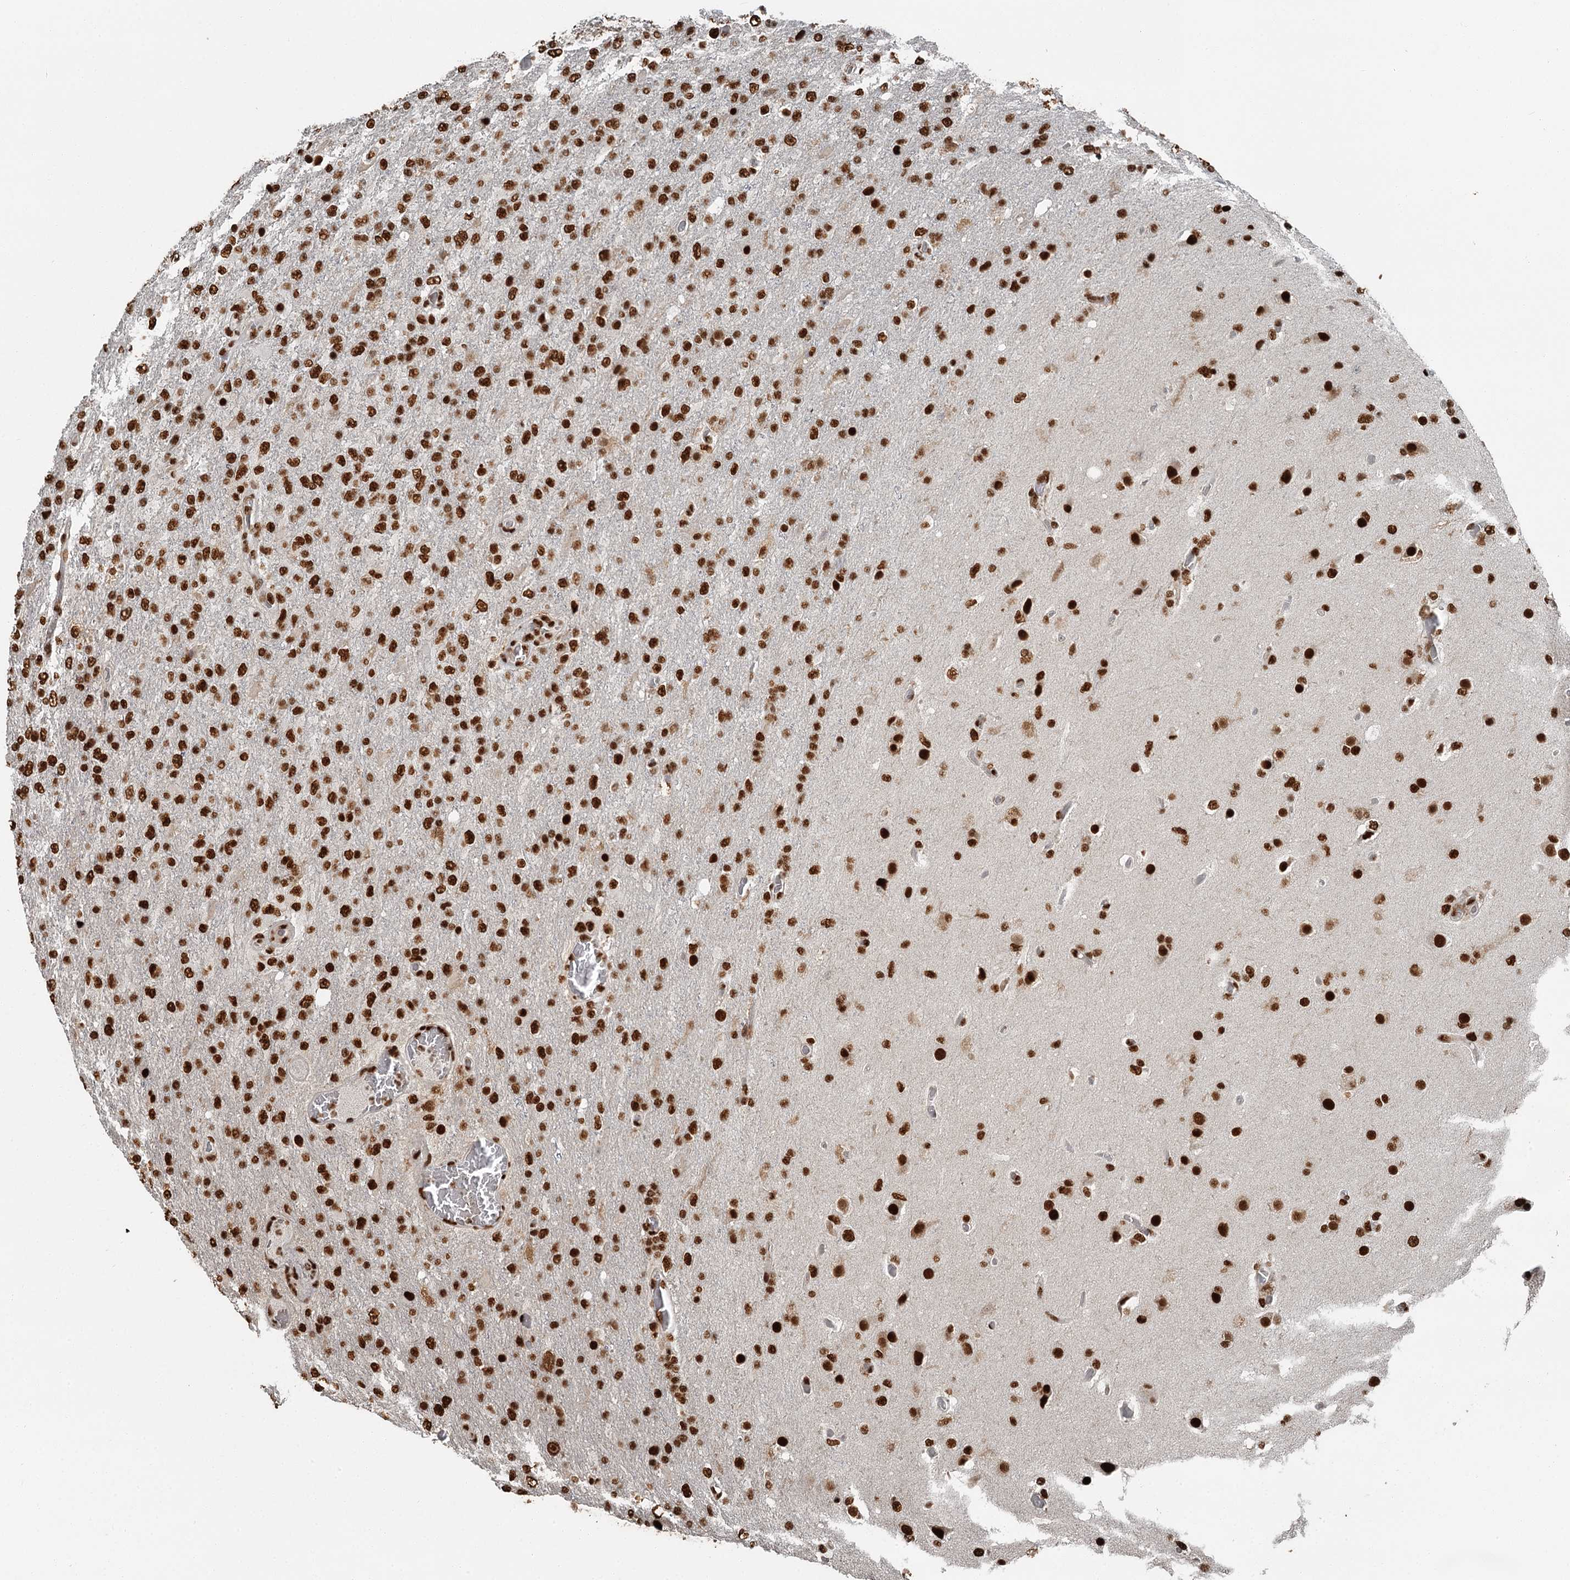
{"staining": {"intensity": "strong", "quantity": ">75%", "location": "nuclear"}, "tissue": "glioma", "cell_type": "Tumor cells", "image_type": "cancer", "snomed": [{"axis": "morphology", "description": "Glioma, malignant, High grade"}, {"axis": "topography", "description": "Brain"}], "caption": "Immunohistochemical staining of human malignant glioma (high-grade) exhibits strong nuclear protein positivity in about >75% of tumor cells.", "gene": "RBBP7", "patient": {"sex": "female", "age": 74}}